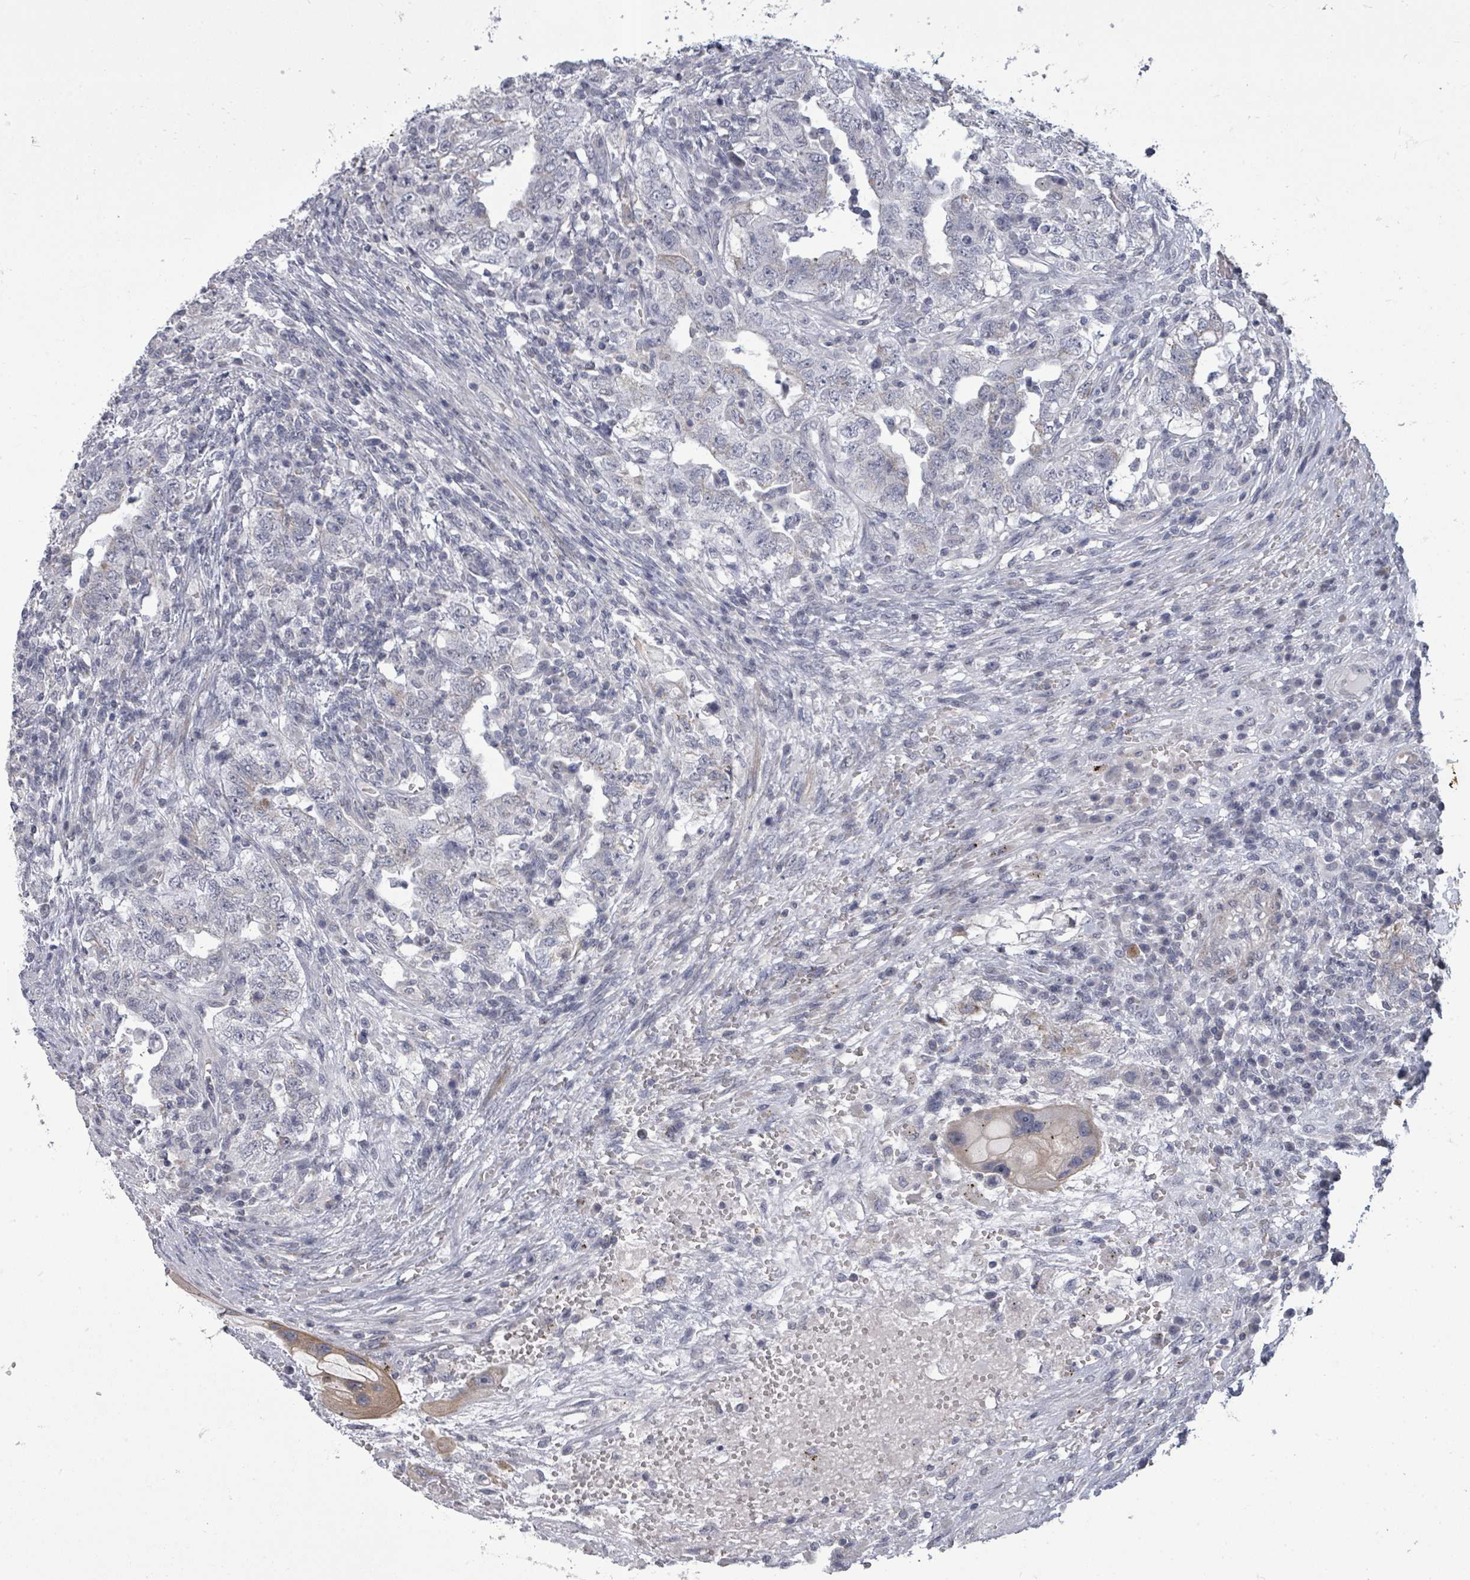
{"staining": {"intensity": "negative", "quantity": "none", "location": "none"}, "tissue": "testis cancer", "cell_type": "Tumor cells", "image_type": "cancer", "snomed": [{"axis": "morphology", "description": "Carcinoma, Embryonal, NOS"}, {"axis": "topography", "description": "Testis"}], "caption": "Tumor cells are negative for protein expression in human embryonal carcinoma (testis).", "gene": "PTPN20", "patient": {"sex": "male", "age": 26}}